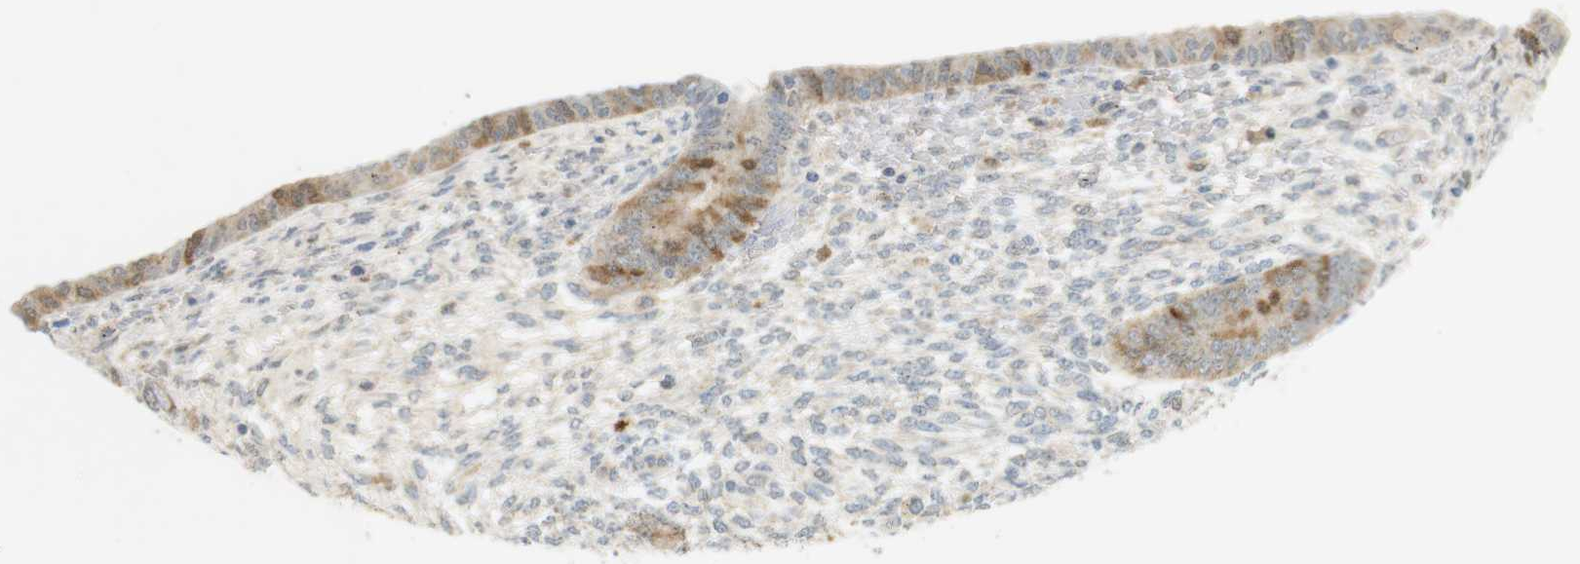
{"staining": {"intensity": "weak", "quantity": ">75%", "location": "cytoplasmic/membranous"}, "tissue": "endometrium", "cell_type": "Cells in endometrial stroma", "image_type": "normal", "snomed": [{"axis": "morphology", "description": "Normal tissue, NOS"}, {"axis": "topography", "description": "Endometrium"}], "caption": "Protein staining shows weak cytoplasmic/membranous staining in about >75% of cells in endometrial stroma in normal endometrium.", "gene": "TTK", "patient": {"sex": "female", "age": 42}}